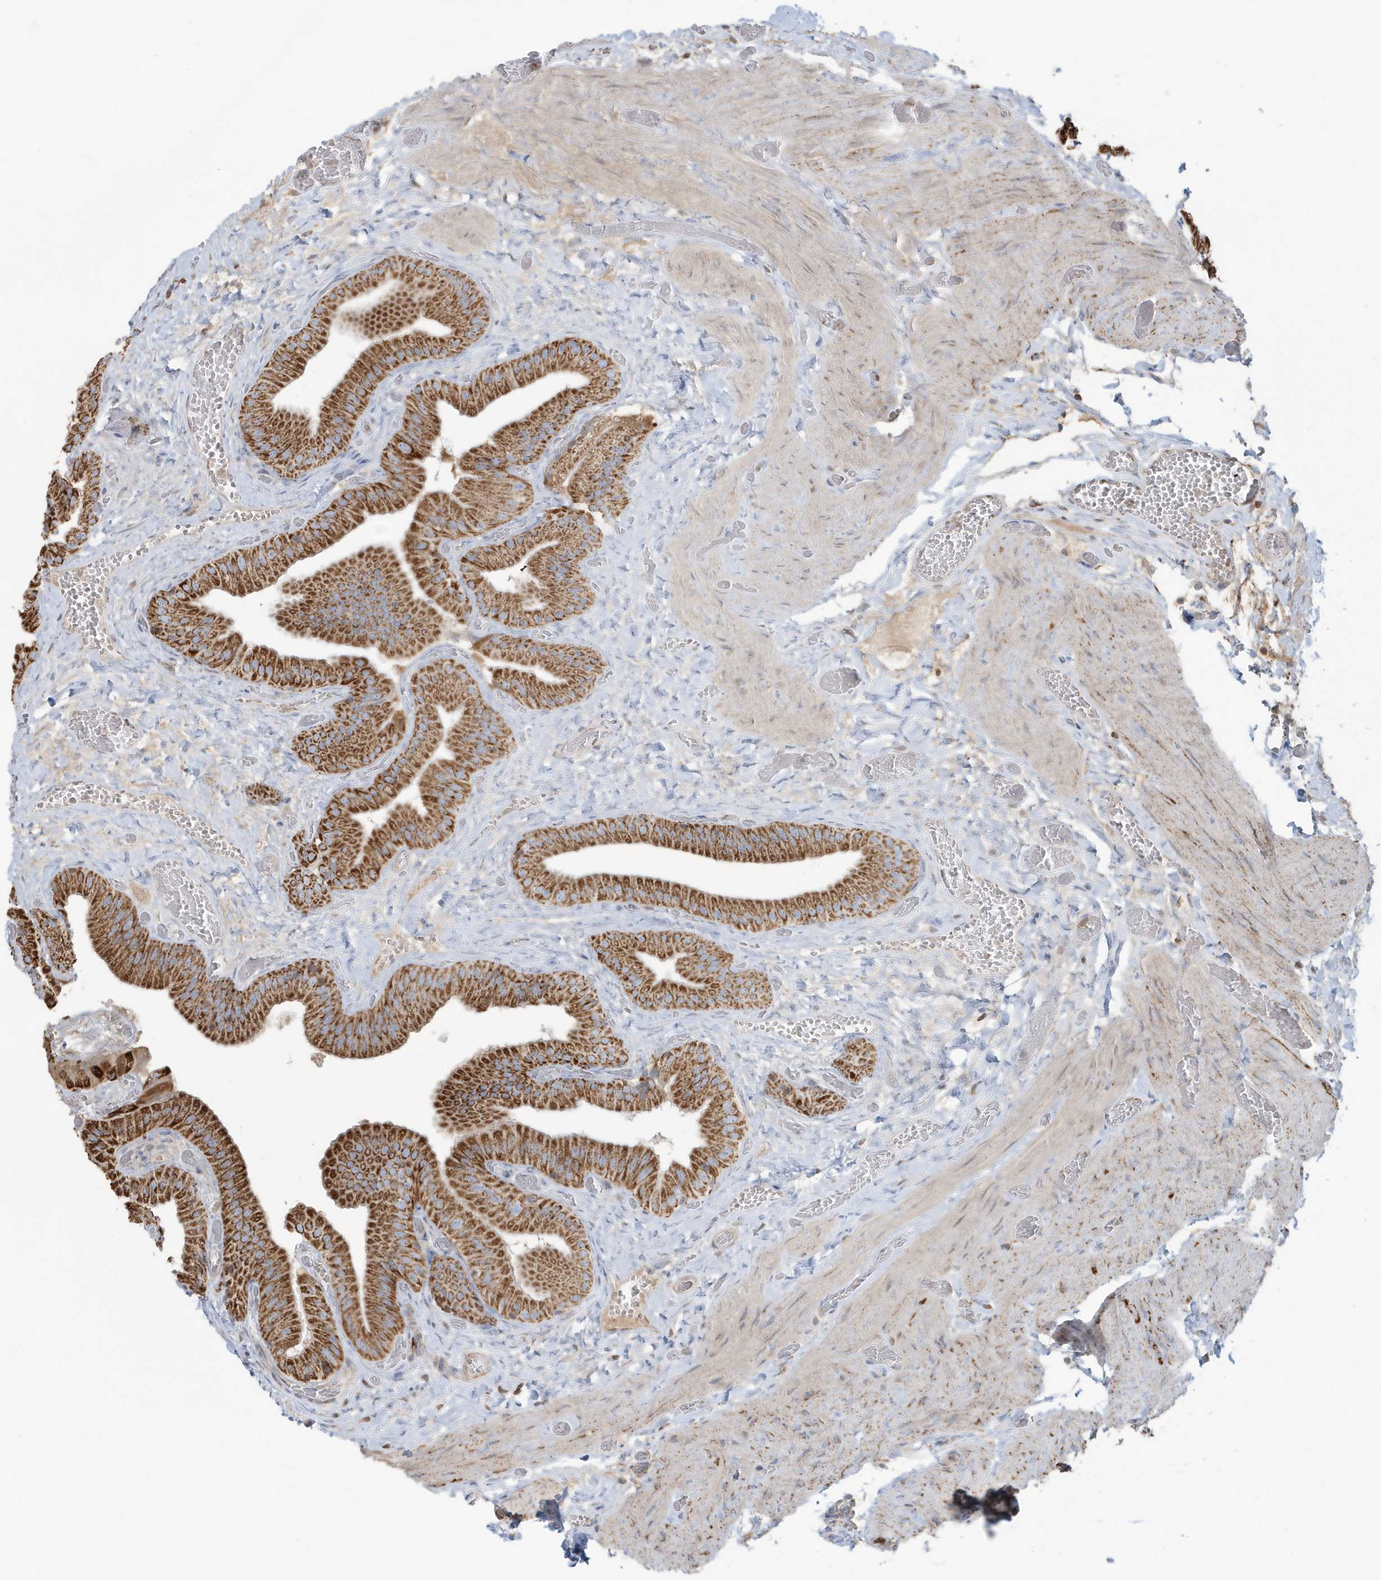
{"staining": {"intensity": "strong", "quantity": ">75%", "location": "cytoplasmic/membranous"}, "tissue": "gallbladder", "cell_type": "Glandular cells", "image_type": "normal", "snomed": [{"axis": "morphology", "description": "Normal tissue, NOS"}, {"axis": "topography", "description": "Gallbladder"}], "caption": "Strong cytoplasmic/membranous positivity for a protein is appreciated in approximately >75% of glandular cells of normal gallbladder using IHC.", "gene": "RAB11FIP3", "patient": {"sex": "female", "age": 64}}